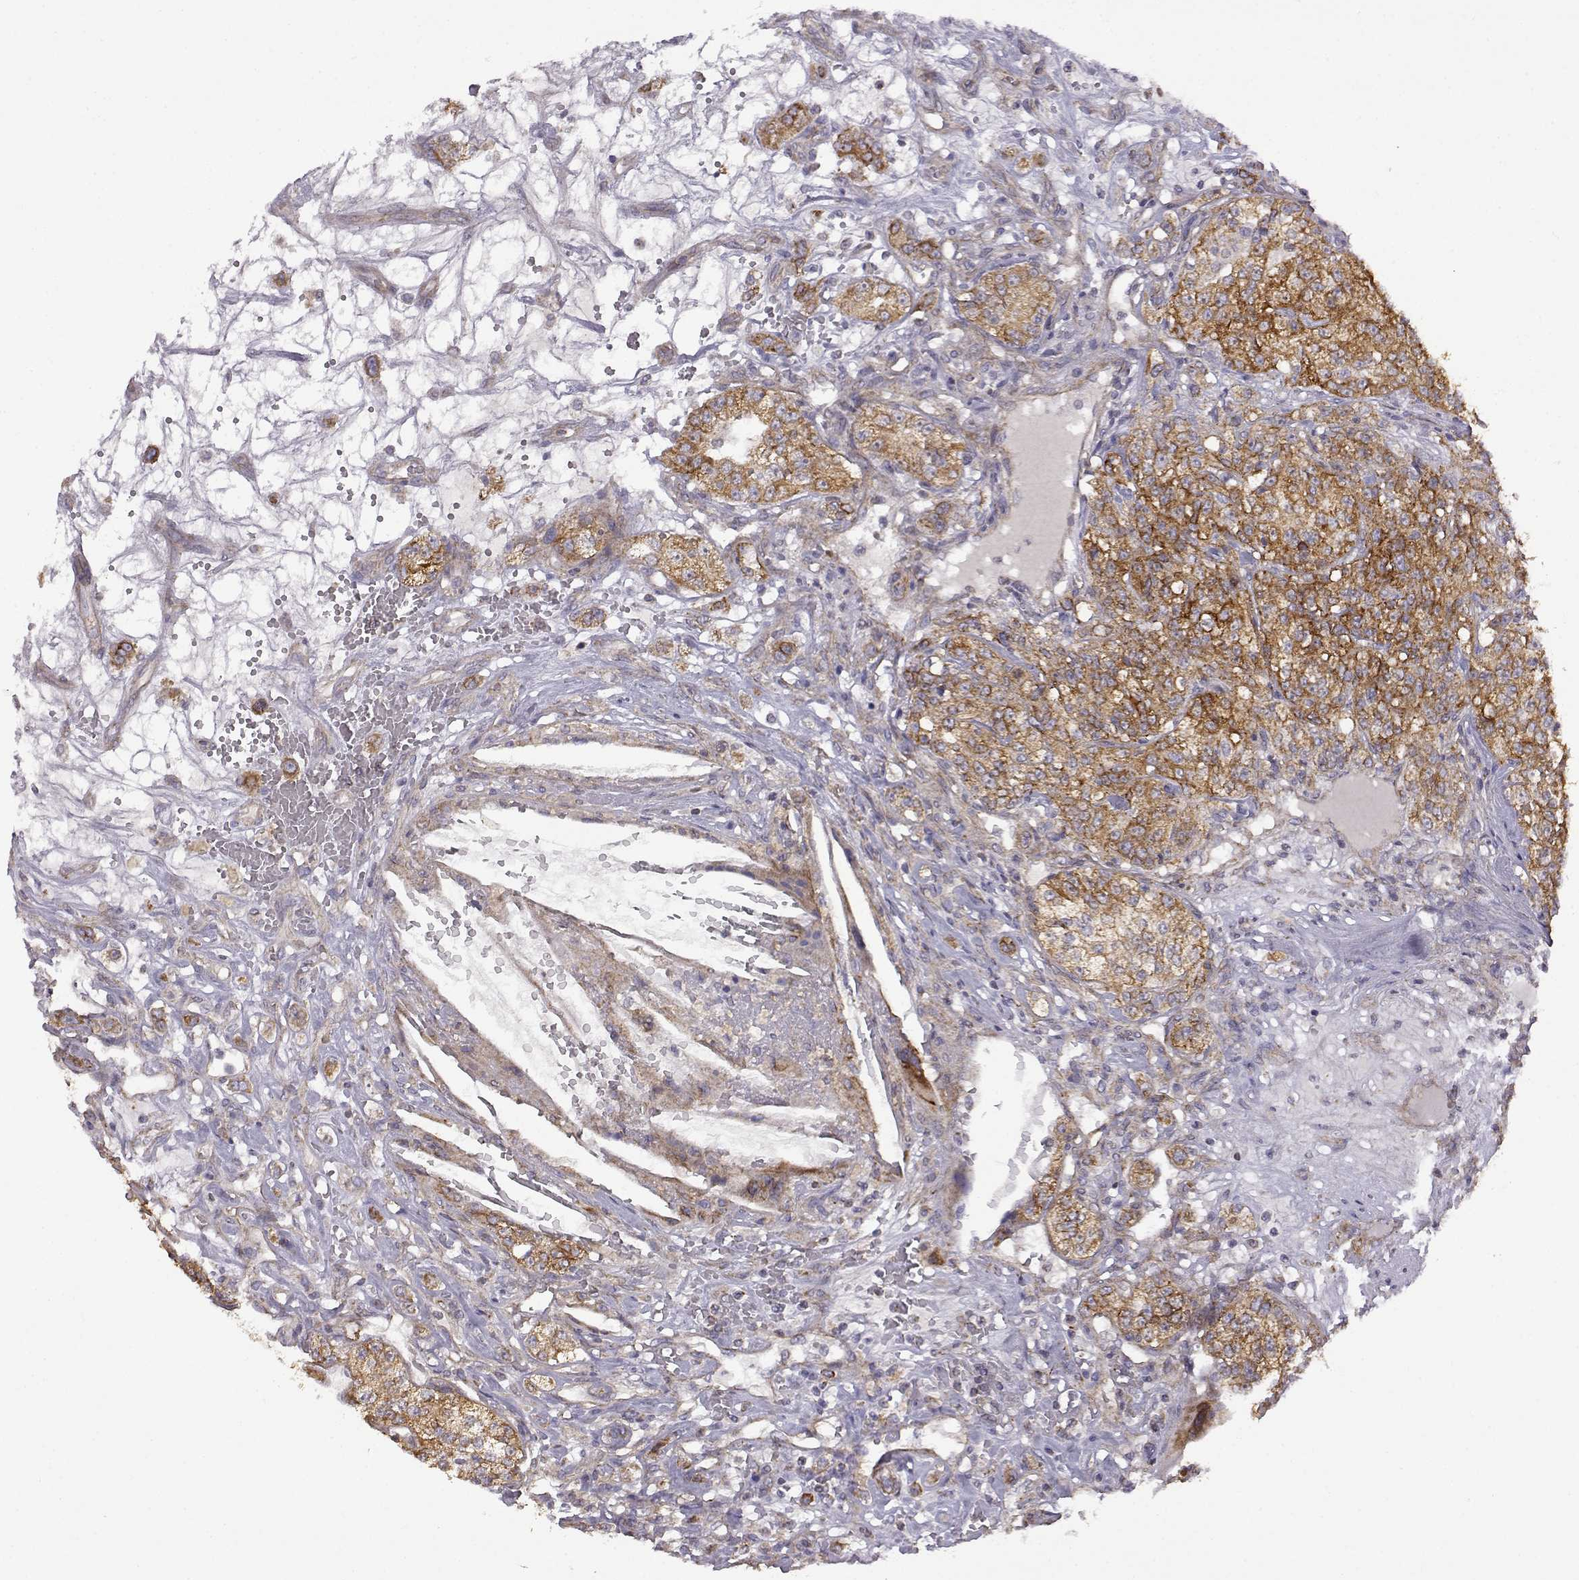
{"staining": {"intensity": "moderate", "quantity": "25%-75%", "location": "cytoplasmic/membranous"}, "tissue": "renal cancer", "cell_type": "Tumor cells", "image_type": "cancer", "snomed": [{"axis": "morphology", "description": "Adenocarcinoma, NOS"}, {"axis": "topography", "description": "Kidney"}], "caption": "The micrograph displays staining of adenocarcinoma (renal), revealing moderate cytoplasmic/membranous protein positivity (brown color) within tumor cells.", "gene": "DDC", "patient": {"sex": "female", "age": 63}}